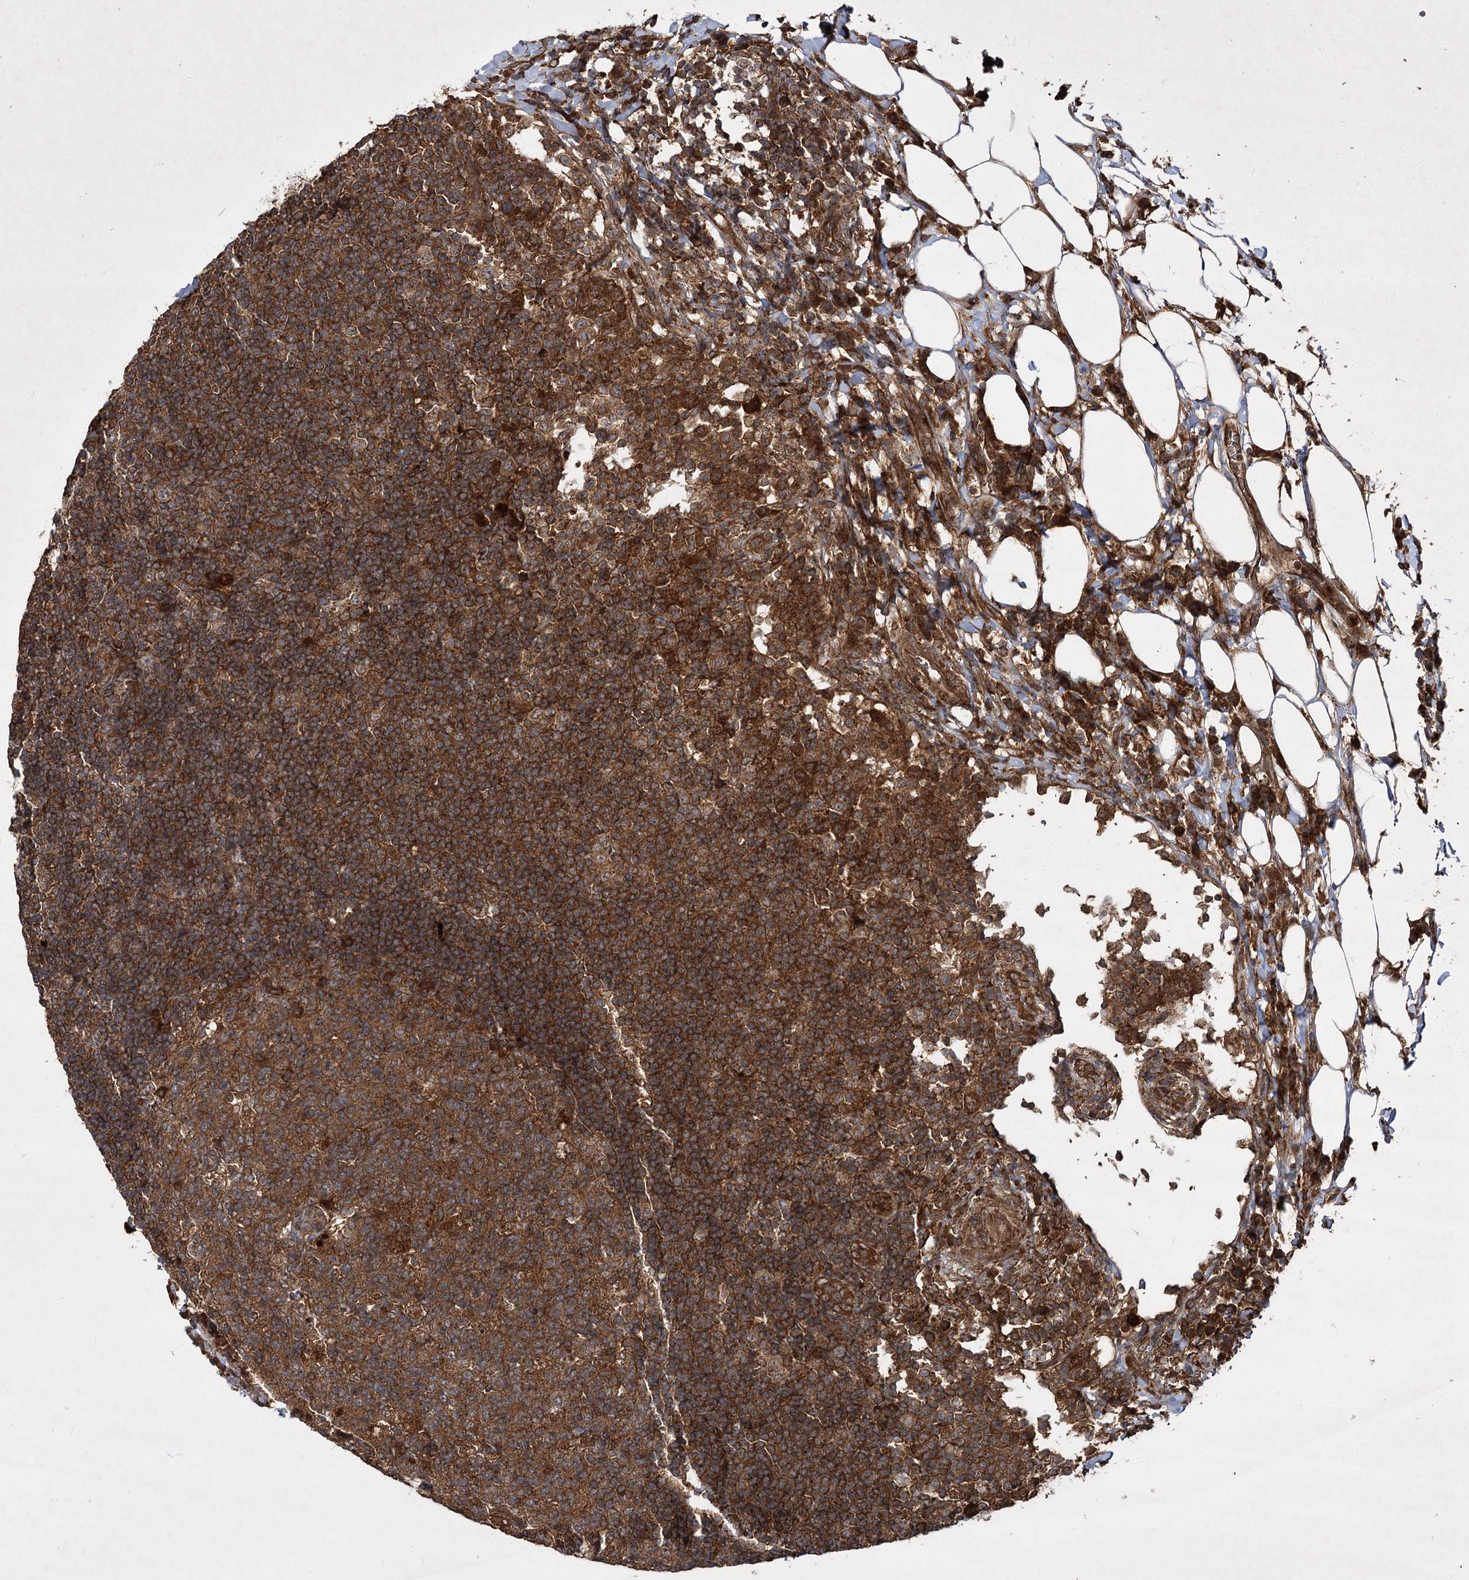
{"staining": {"intensity": "strong", "quantity": ">75%", "location": "cytoplasmic/membranous"}, "tissue": "lymph node", "cell_type": "Germinal center cells", "image_type": "normal", "snomed": [{"axis": "morphology", "description": "Normal tissue, NOS"}, {"axis": "topography", "description": "Lymph node"}], "caption": "Protein expression analysis of normal lymph node reveals strong cytoplasmic/membranous staining in approximately >75% of germinal center cells.", "gene": "DNAJC13", "patient": {"sex": "female", "age": 53}}